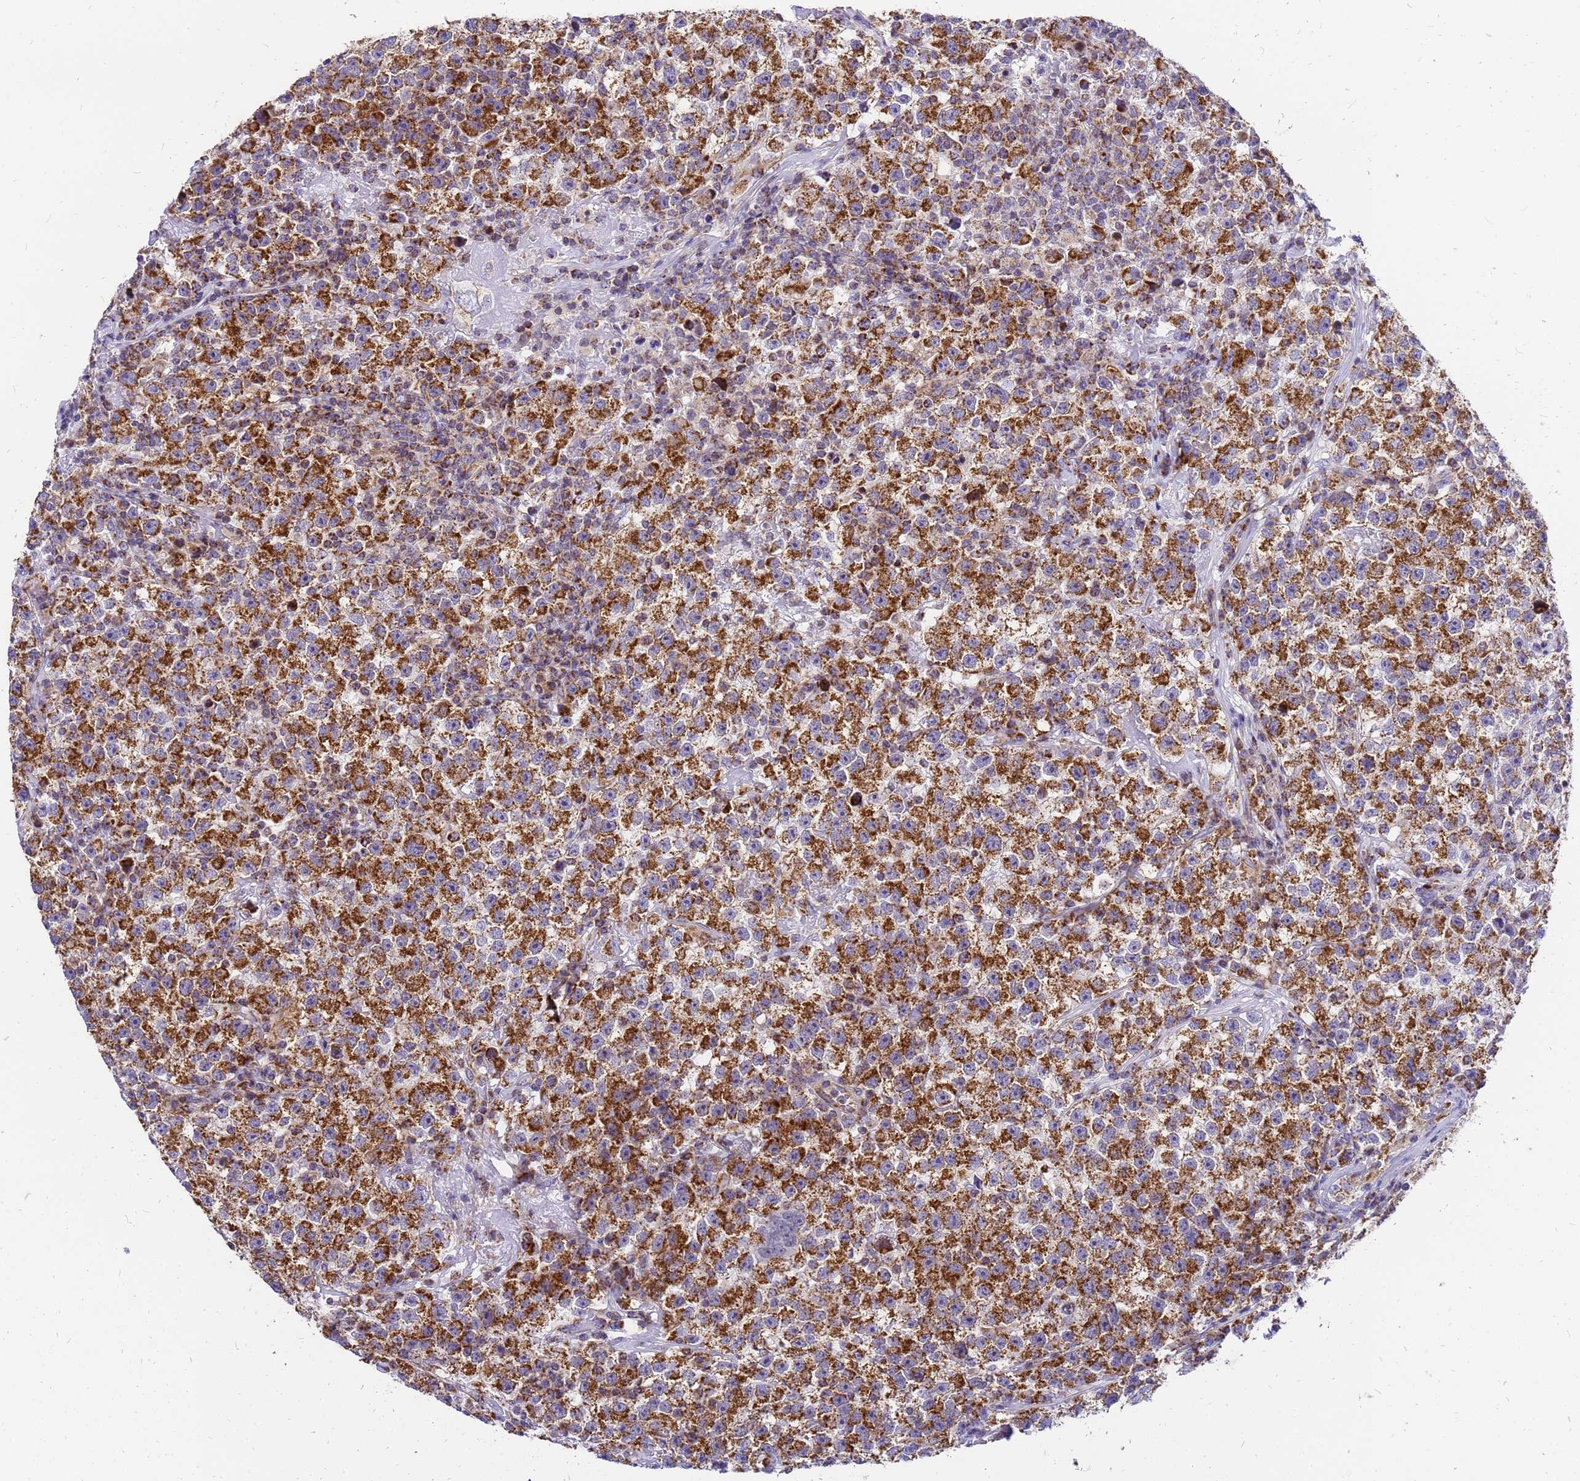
{"staining": {"intensity": "strong", "quantity": ">75%", "location": "cytoplasmic/membranous"}, "tissue": "testis cancer", "cell_type": "Tumor cells", "image_type": "cancer", "snomed": [{"axis": "morphology", "description": "Seminoma, NOS"}, {"axis": "topography", "description": "Testis"}], "caption": "Immunohistochemistry (IHC) staining of seminoma (testis), which shows high levels of strong cytoplasmic/membranous staining in approximately >75% of tumor cells indicating strong cytoplasmic/membranous protein expression. The staining was performed using DAB (3,3'-diaminobenzidine) (brown) for protein detection and nuclei were counterstained in hematoxylin (blue).", "gene": "MRPS26", "patient": {"sex": "male", "age": 22}}